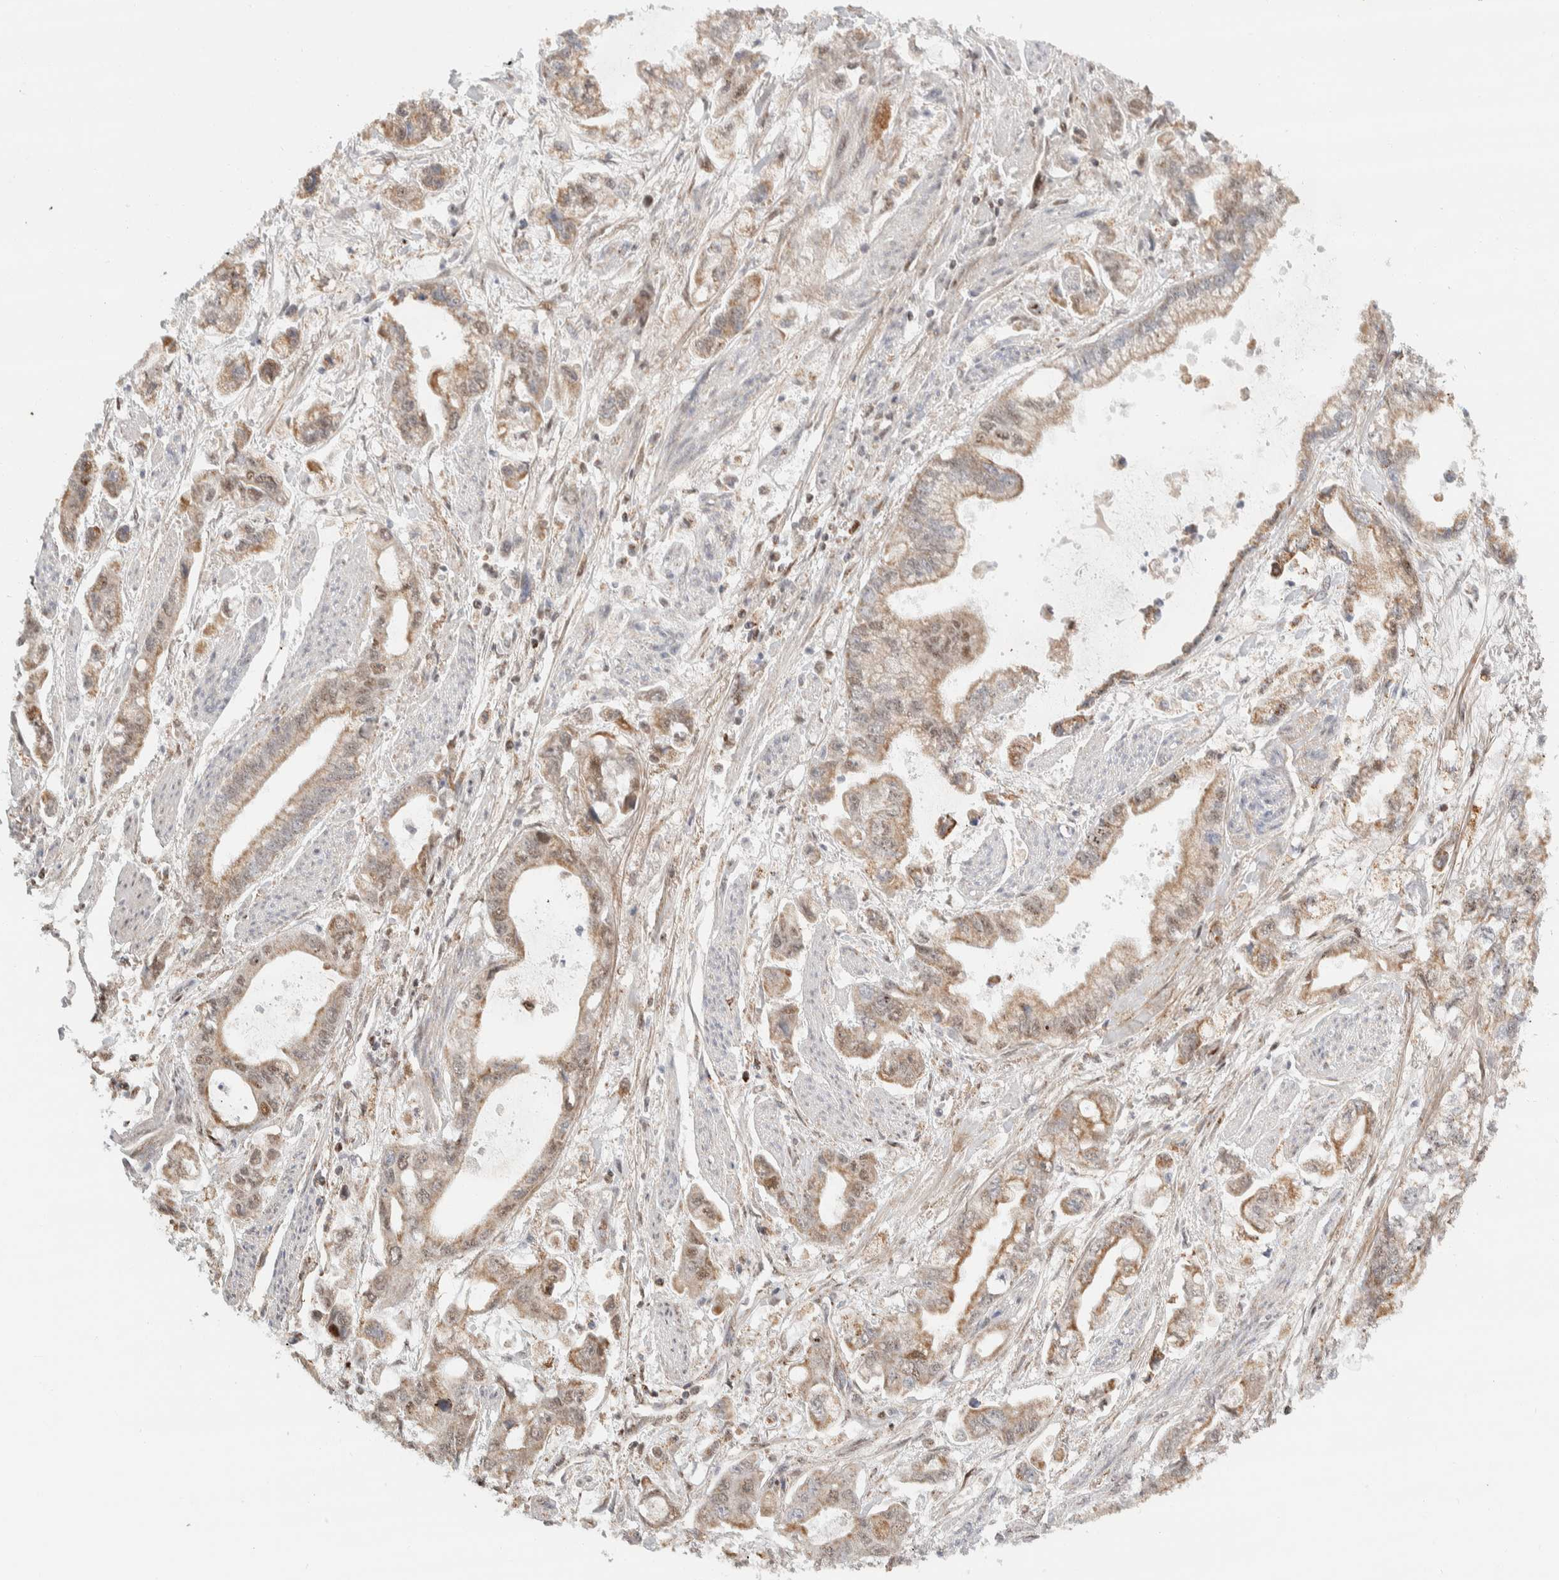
{"staining": {"intensity": "moderate", "quantity": ">75%", "location": "cytoplasmic/membranous"}, "tissue": "stomach cancer", "cell_type": "Tumor cells", "image_type": "cancer", "snomed": [{"axis": "morphology", "description": "Normal tissue, NOS"}, {"axis": "morphology", "description": "Adenocarcinoma, NOS"}, {"axis": "topography", "description": "Stomach"}], "caption": "The immunohistochemical stain labels moderate cytoplasmic/membranous staining in tumor cells of stomach cancer (adenocarcinoma) tissue.", "gene": "TSPAN32", "patient": {"sex": "male", "age": 62}}